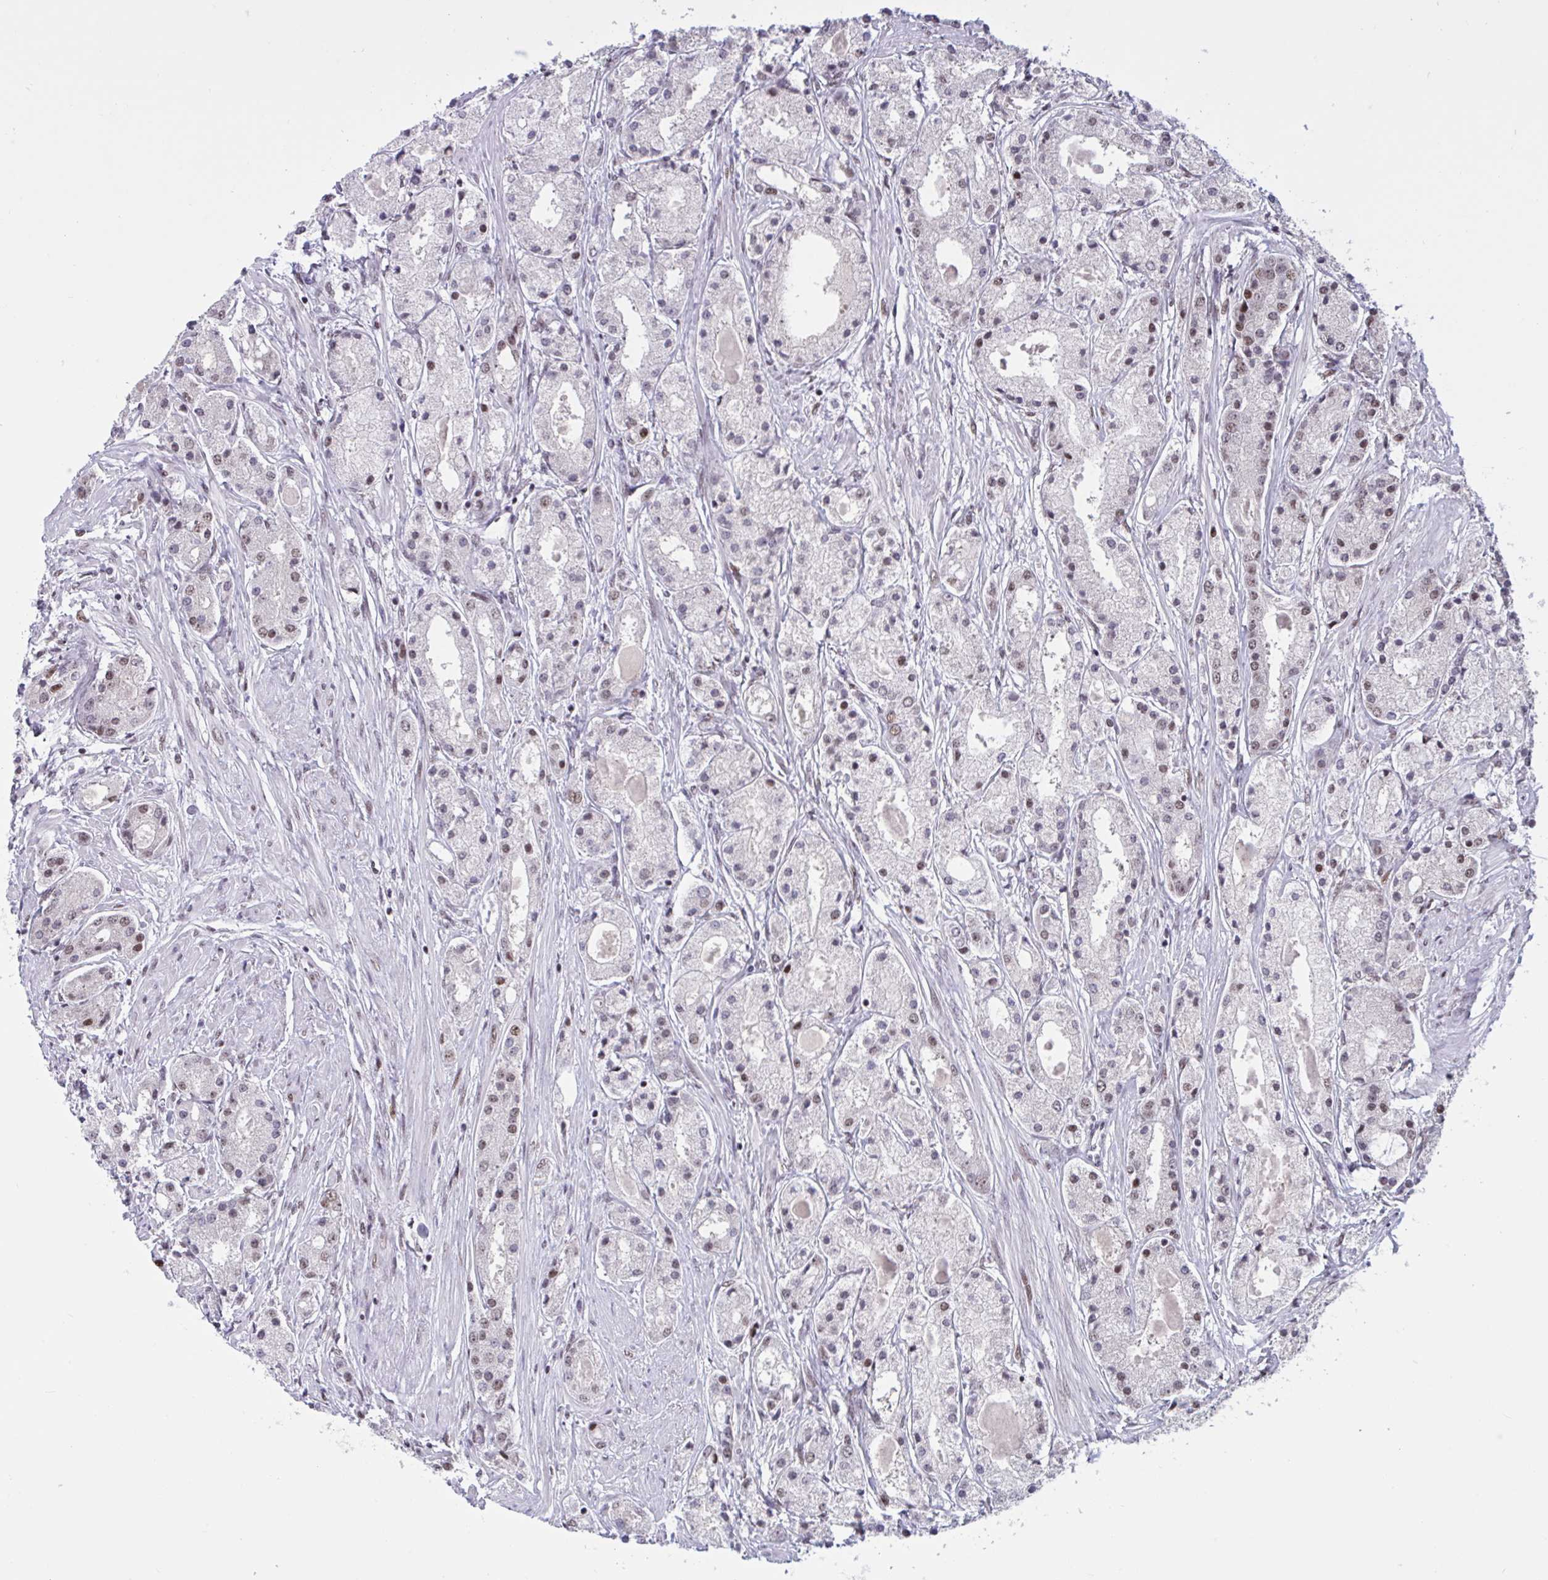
{"staining": {"intensity": "moderate", "quantity": "<25%", "location": "nuclear"}, "tissue": "prostate cancer", "cell_type": "Tumor cells", "image_type": "cancer", "snomed": [{"axis": "morphology", "description": "Adenocarcinoma, High grade"}, {"axis": "topography", "description": "Prostate"}], "caption": "A low amount of moderate nuclear expression is present in about <25% of tumor cells in prostate adenocarcinoma (high-grade) tissue.", "gene": "CBFA2T2", "patient": {"sex": "male", "age": 67}}